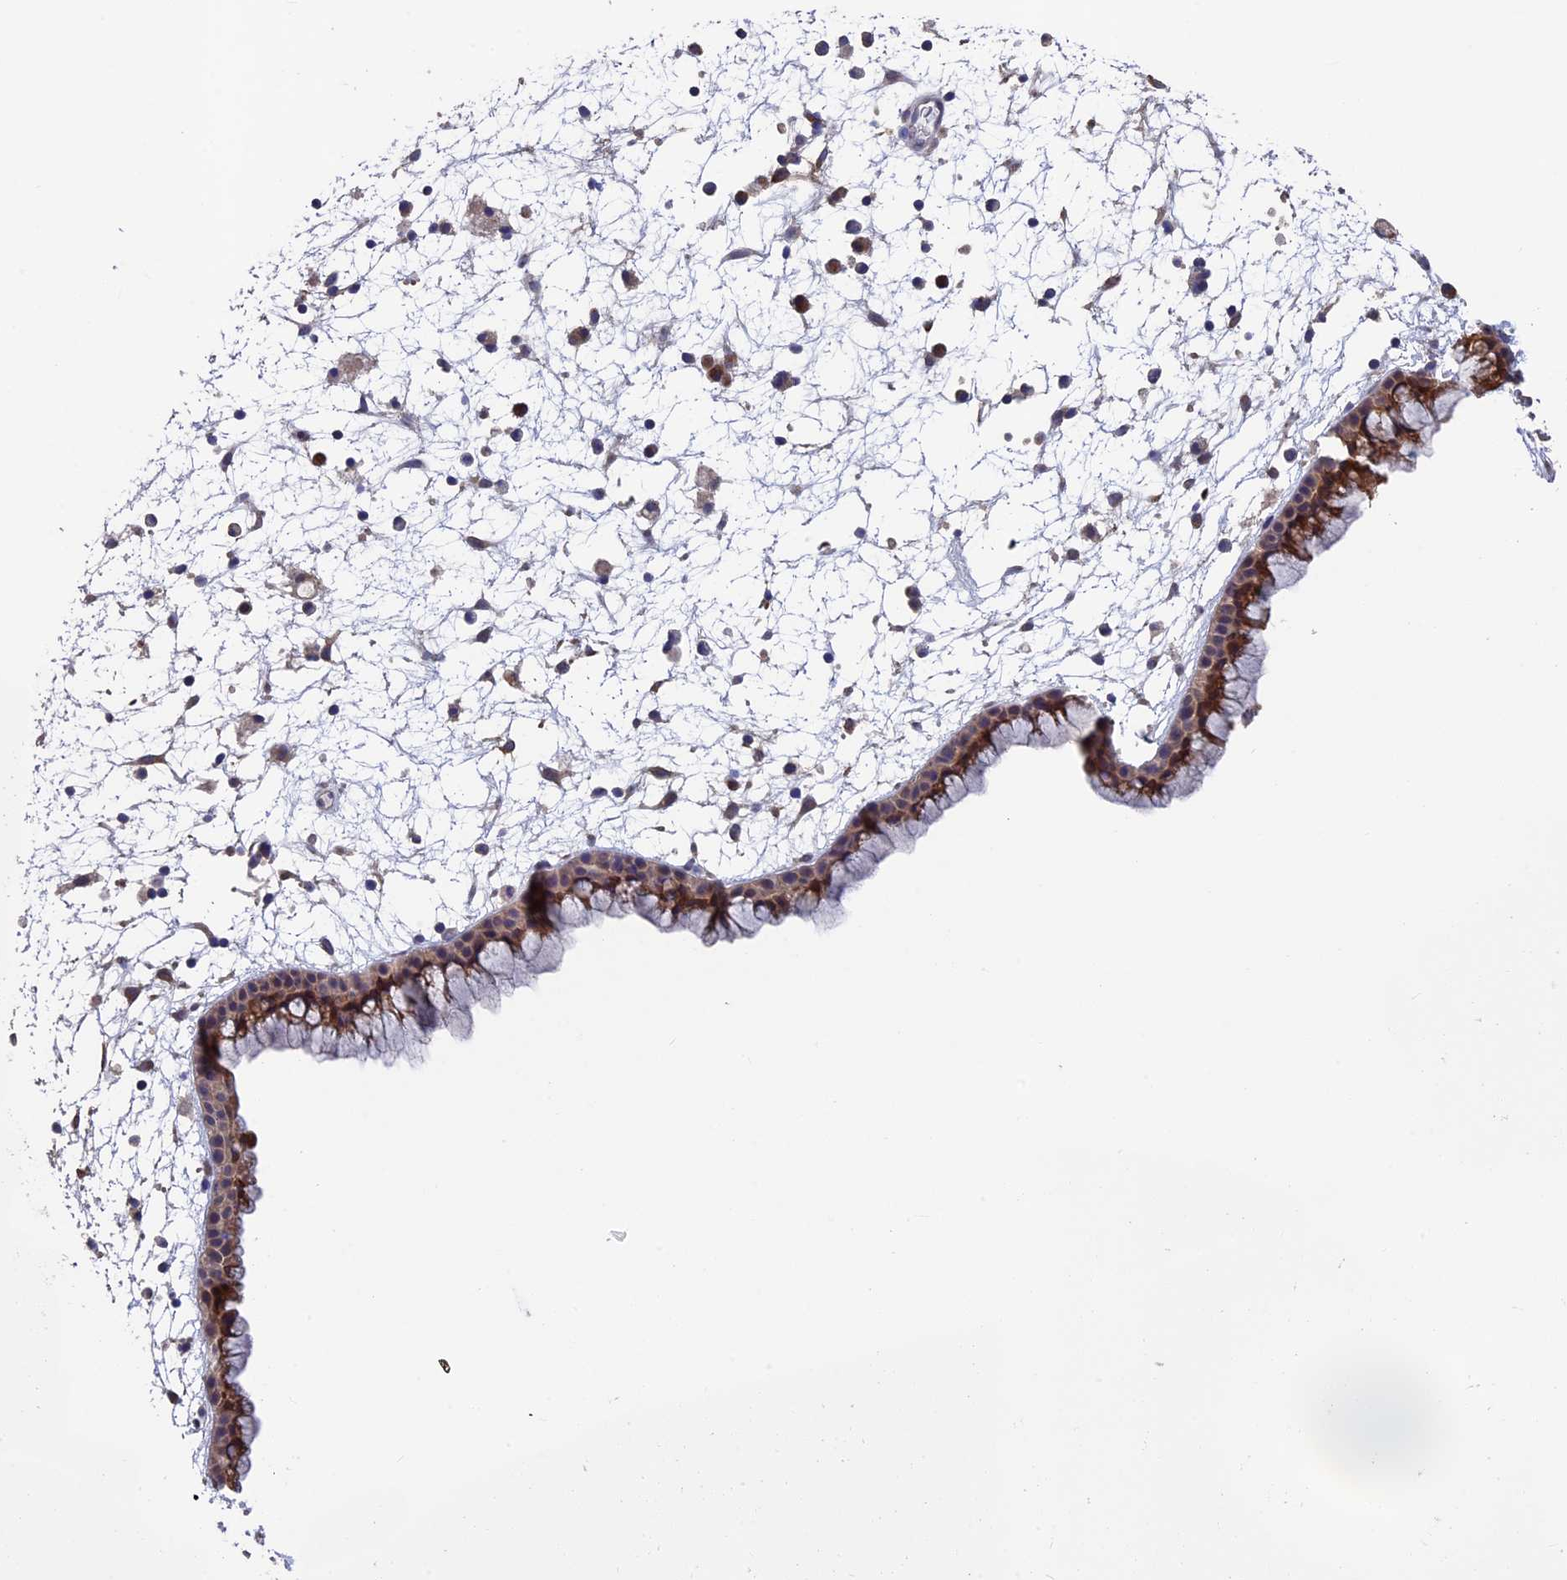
{"staining": {"intensity": "strong", "quantity": ">75%", "location": "cytoplasmic/membranous"}, "tissue": "nasopharynx", "cell_type": "Respiratory epithelial cells", "image_type": "normal", "snomed": [{"axis": "morphology", "description": "Normal tissue, NOS"}, {"axis": "morphology", "description": "Inflammation, NOS"}, {"axis": "morphology", "description": "Malignant melanoma, Metastatic site"}, {"axis": "topography", "description": "Nasopharynx"}], "caption": "Immunohistochemistry histopathology image of normal nasopharynx: nasopharynx stained using immunohistochemistry exhibits high levels of strong protein expression localized specifically in the cytoplasmic/membranous of respiratory epithelial cells, appearing as a cytoplasmic/membranous brown color.", "gene": "LCMT1", "patient": {"sex": "male", "age": 70}}